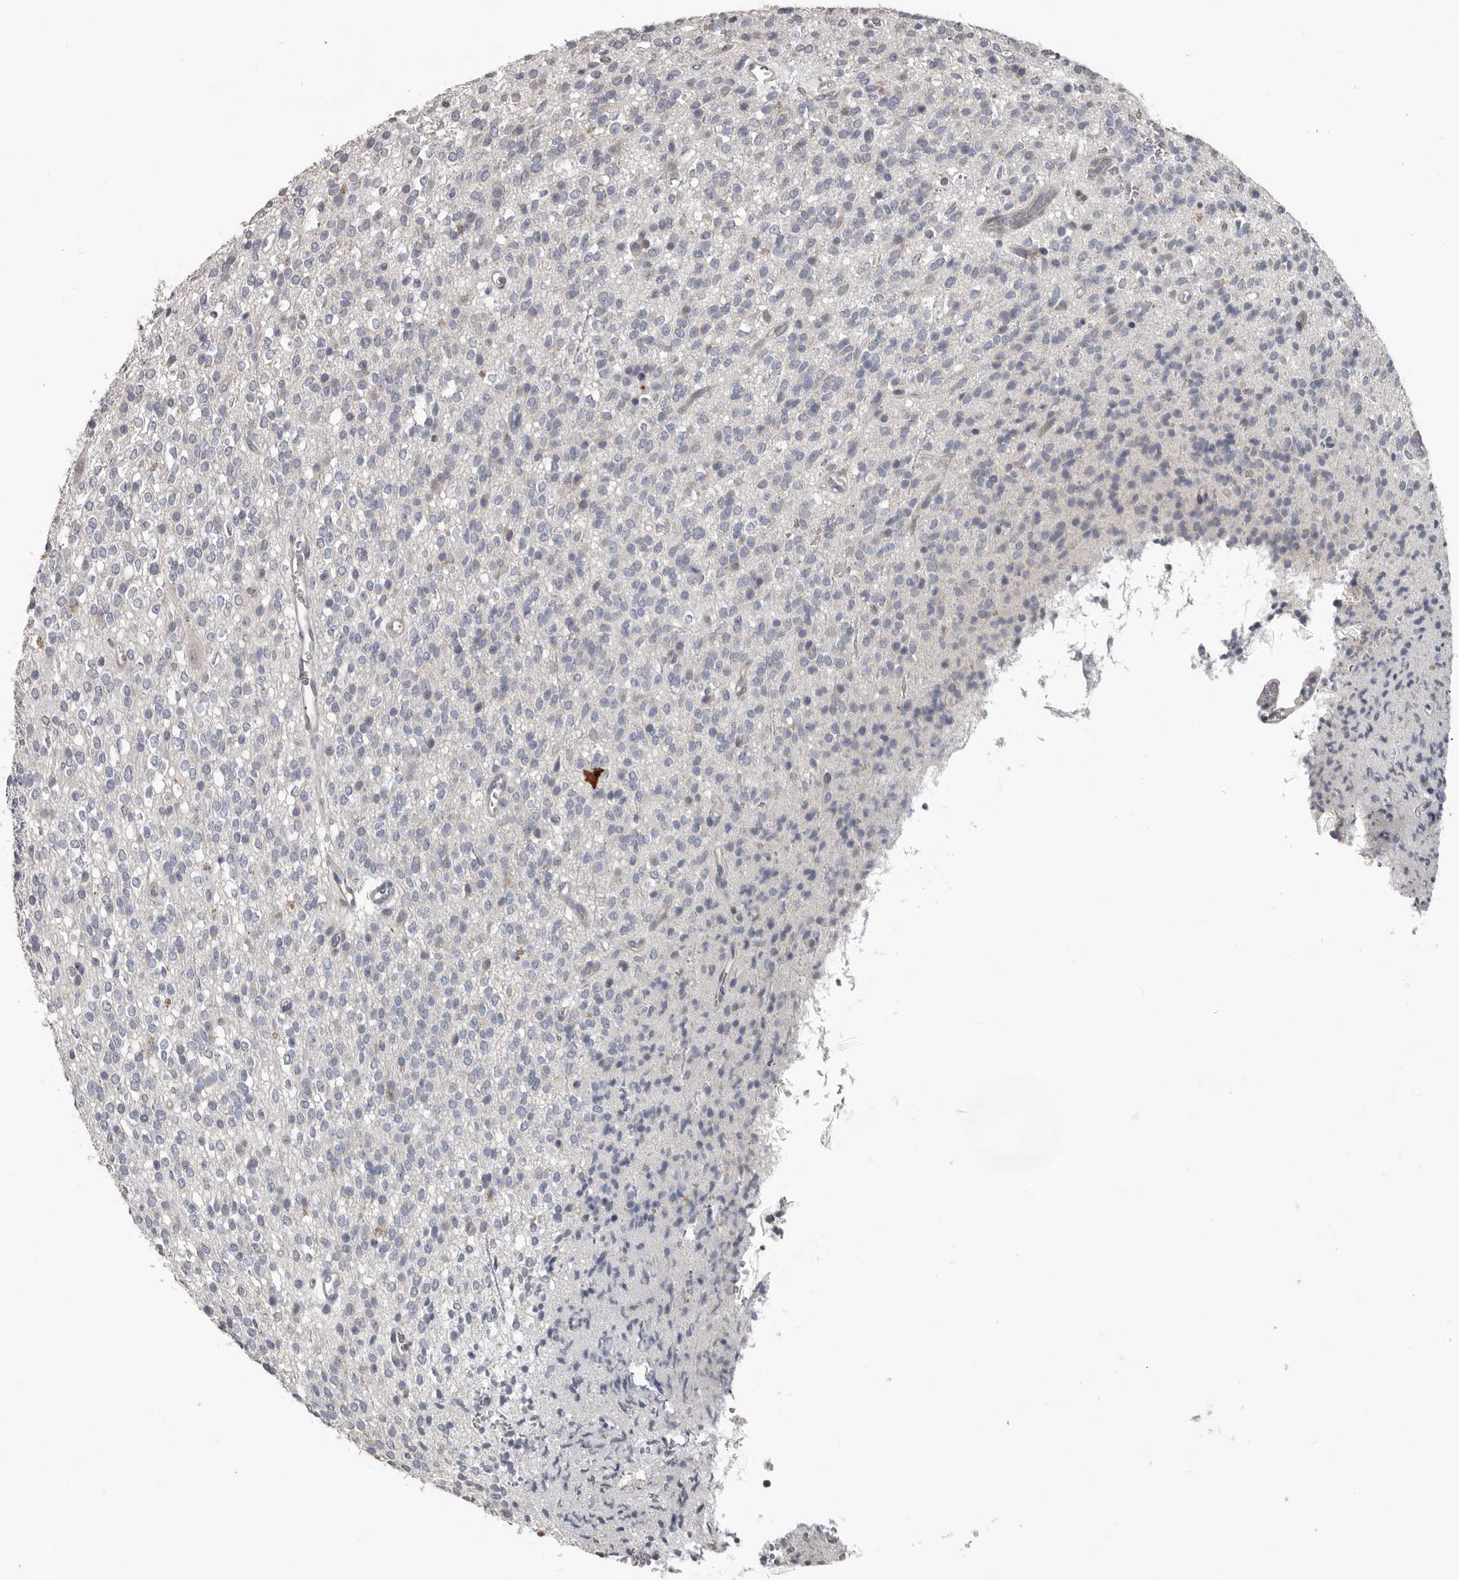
{"staining": {"intensity": "negative", "quantity": "none", "location": "none"}, "tissue": "glioma", "cell_type": "Tumor cells", "image_type": "cancer", "snomed": [{"axis": "morphology", "description": "Glioma, malignant, High grade"}, {"axis": "topography", "description": "Brain"}], "caption": "The IHC micrograph has no significant staining in tumor cells of high-grade glioma (malignant) tissue.", "gene": "CA6", "patient": {"sex": "male", "age": 34}}